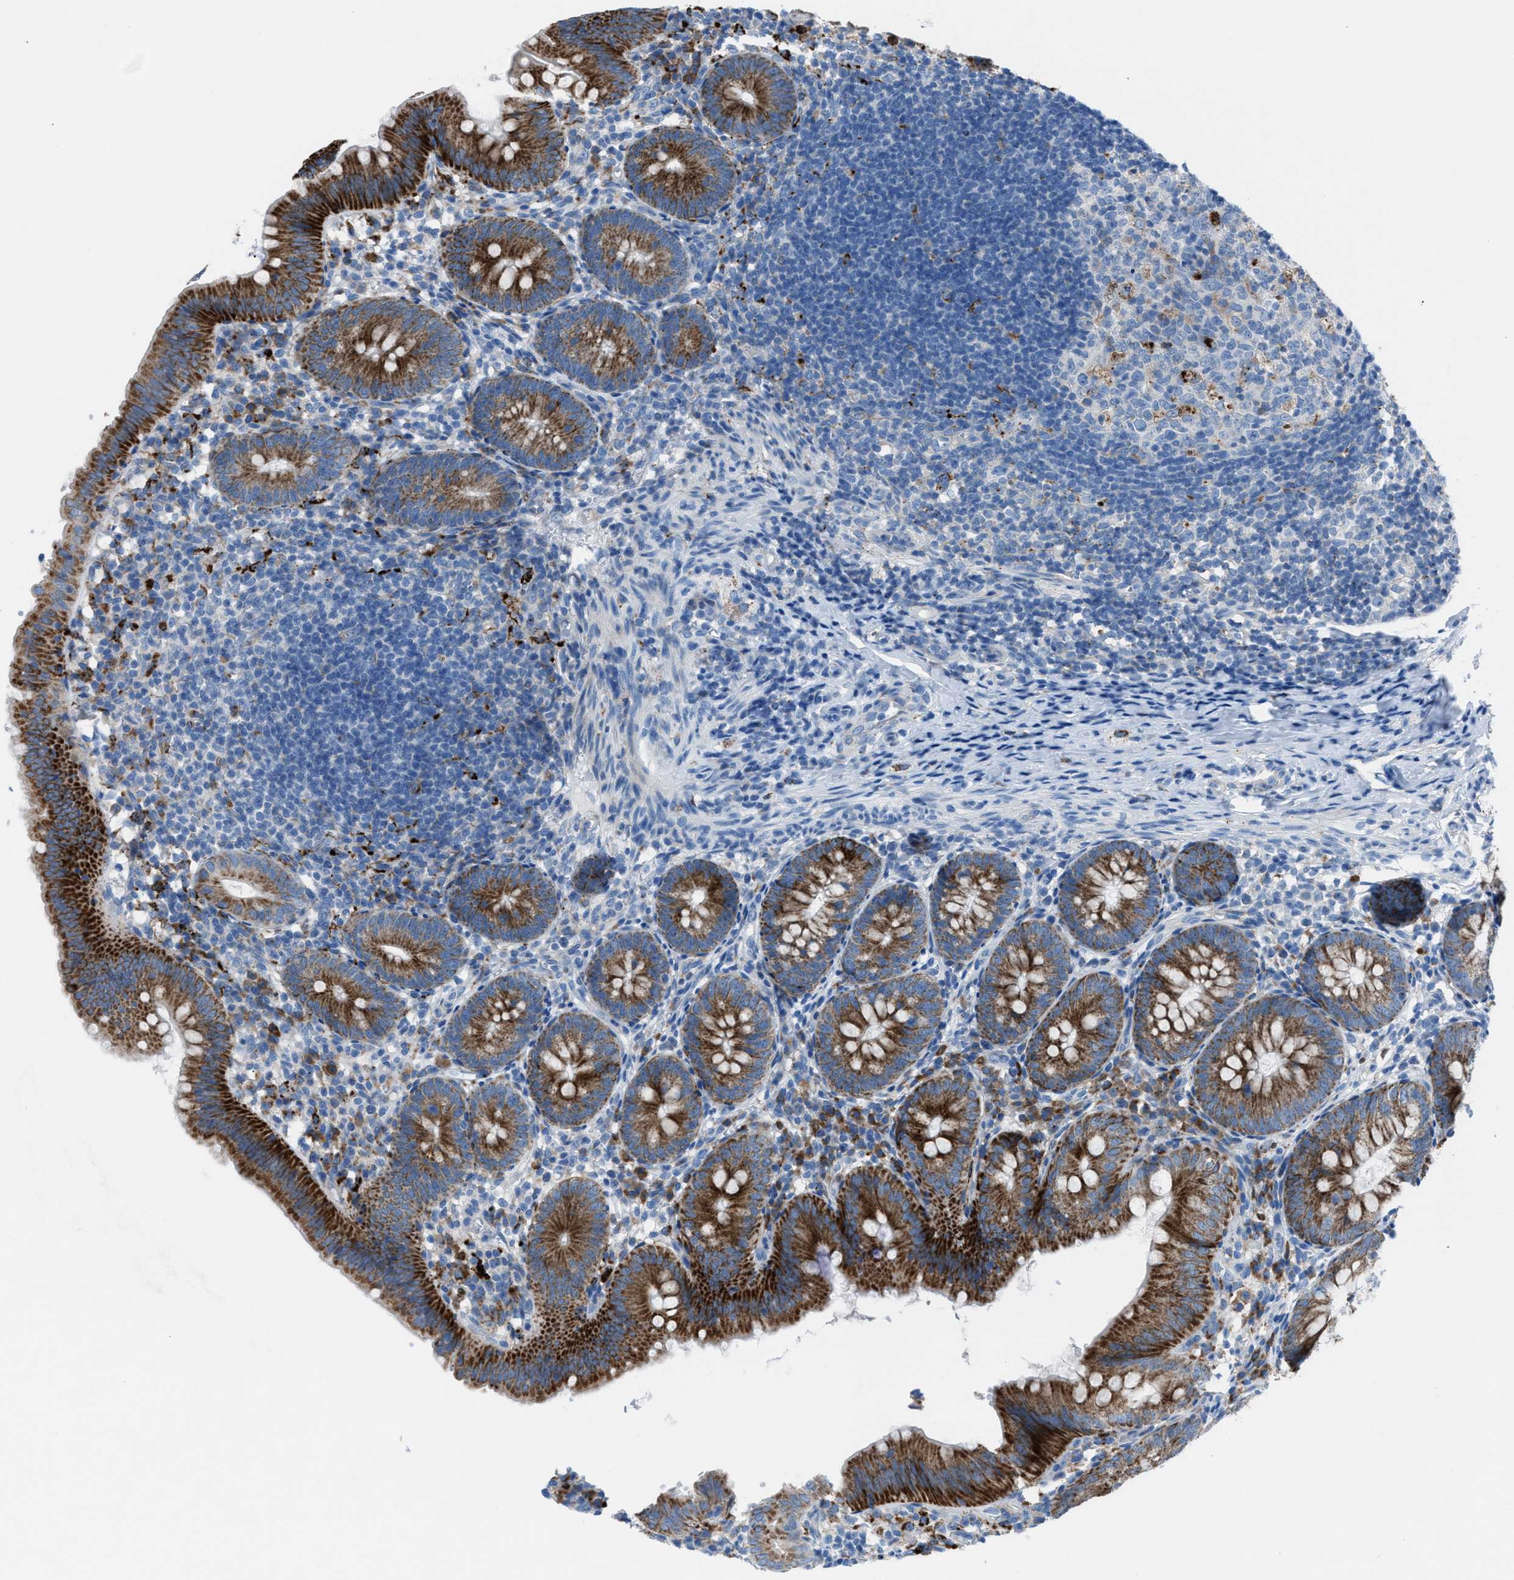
{"staining": {"intensity": "strong", "quantity": ">75%", "location": "cytoplasmic/membranous"}, "tissue": "appendix", "cell_type": "Glandular cells", "image_type": "normal", "snomed": [{"axis": "morphology", "description": "Normal tissue, NOS"}, {"axis": "topography", "description": "Appendix"}], "caption": "Glandular cells demonstrate high levels of strong cytoplasmic/membranous expression in approximately >75% of cells in unremarkable appendix.", "gene": "CD1B", "patient": {"sex": "male", "age": 1}}